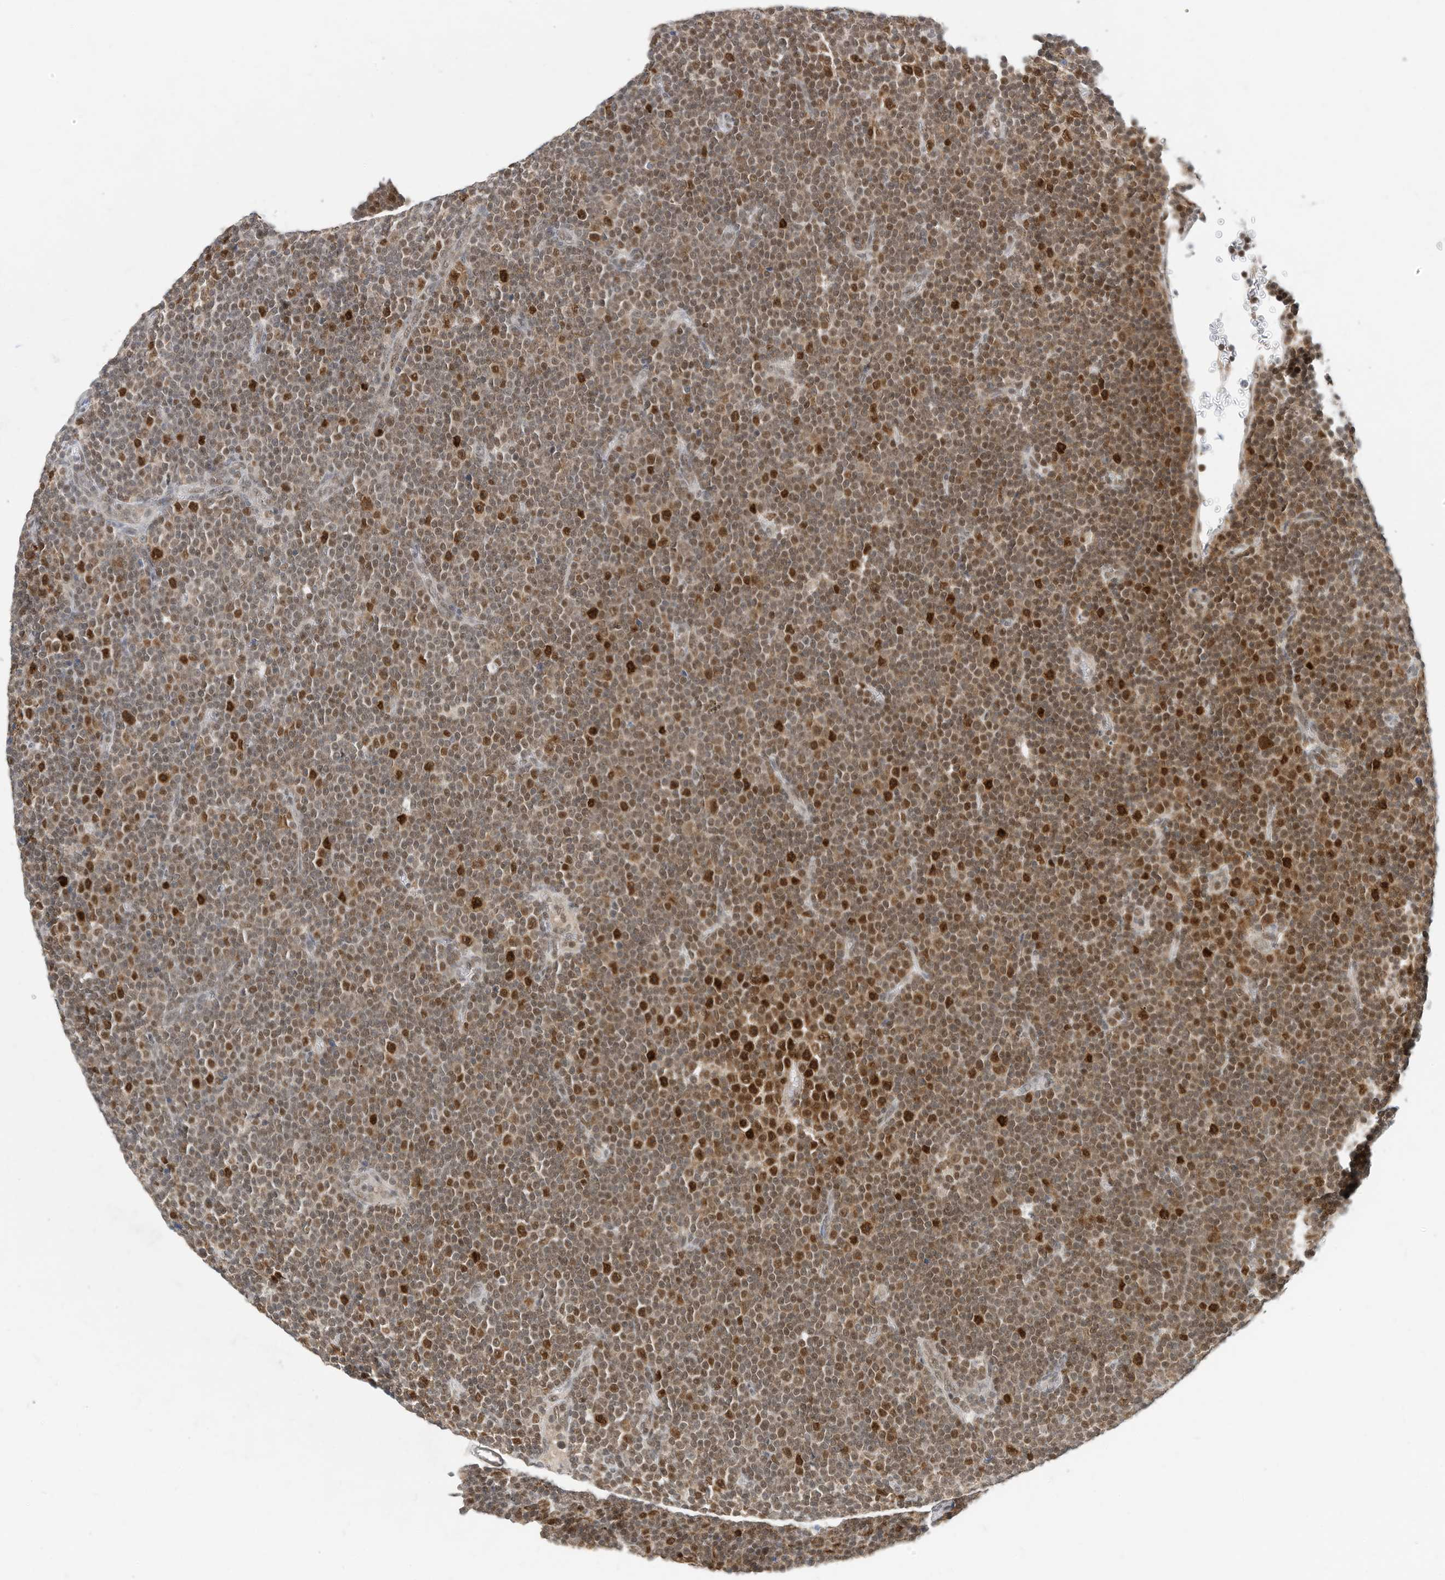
{"staining": {"intensity": "moderate", "quantity": "25%-75%", "location": "nuclear"}, "tissue": "lymphoma", "cell_type": "Tumor cells", "image_type": "cancer", "snomed": [{"axis": "morphology", "description": "Malignant lymphoma, non-Hodgkin's type, Low grade"}, {"axis": "topography", "description": "Lymph node"}], "caption": "A brown stain highlights moderate nuclear staining of a protein in lymphoma tumor cells.", "gene": "OGT", "patient": {"sex": "female", "age": 67}}